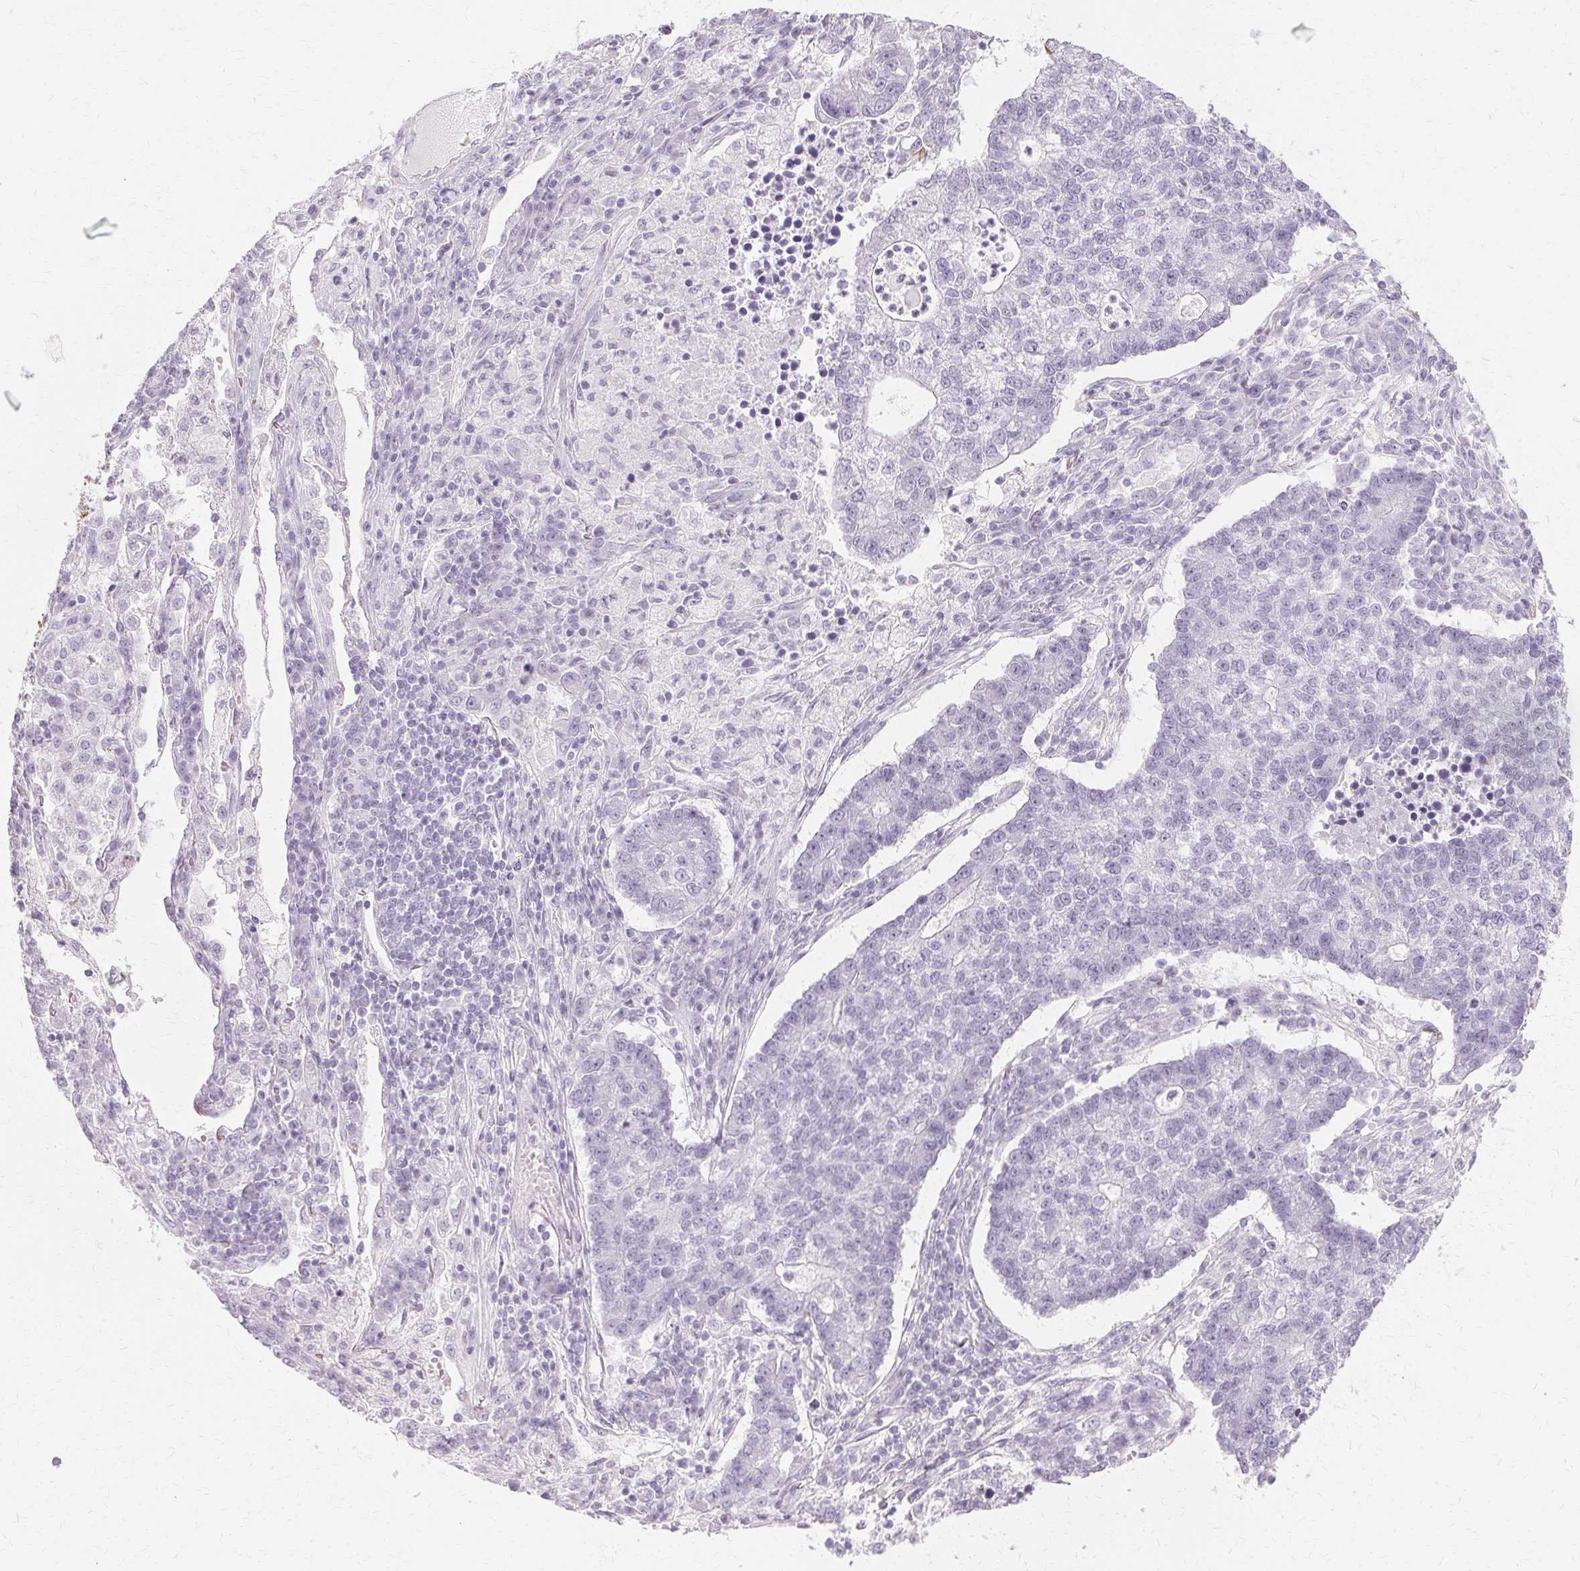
{"staining": {"intensity": "negative", "quantity": "none", "location": "none"}, "tissue": "lung cancer", "cell_type": "Tumor cells", "image_type": "cancer", "snomed": [{"axis": "morphology", "description": "Adenocarcinoma, NOS"}, {"axis": "topography", "description": "Lung"}], "caption": "IHC photomicrograph of neoplastic tissue: human lung cancer (adenocarcinoma) stained with DAB displays no significant protein expression in tumor cells.", "gene": "KRT6C", "patient": {"sex": "male", "age": 57}}